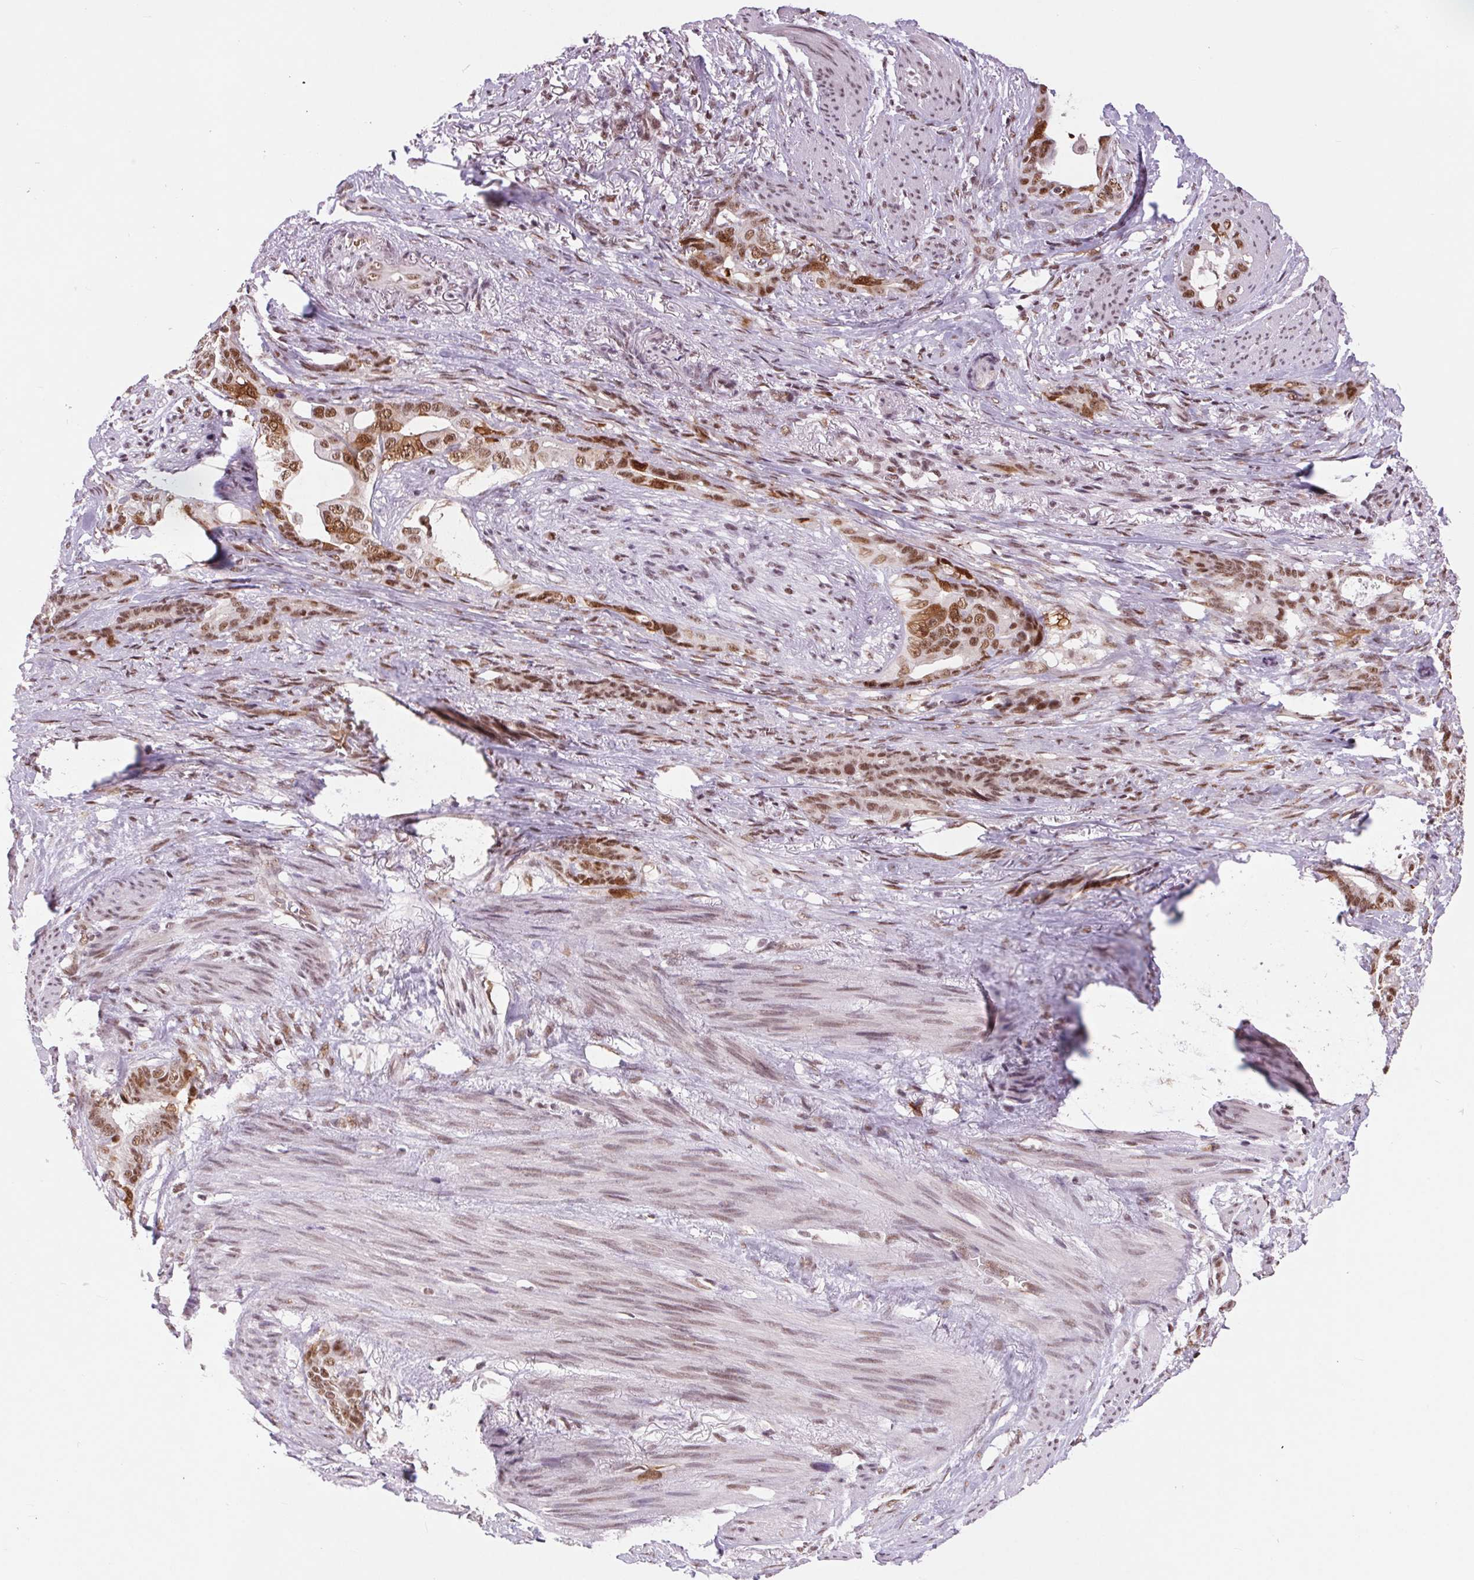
{"staining": {"intensity": "moderate", "quantity": ">75%", "location": "nuclear"}, "tissue": "stomach cancer", "cell_type": "Tumor cells", "image_type": "cancer", "snomed": [{"axis": "morphology", "description": "Normal tissue, NOS"}, {"axis": "morphology", "description": "Adenocarcinoma, NOS"}, {"axis": "topography", "description": "Esophagus"}, {"axis": "topography", "description": "Stomach, upper"}], "caption": "This histopathology image displays immunohistochemistry (IHC) staining of human stomach adenocarcinoma, with medium moderate nuclear positivity in approximately >75% of tumor cells.", "gene": "CD2BP2", "patient": {"sex": "male", "age": 62}}